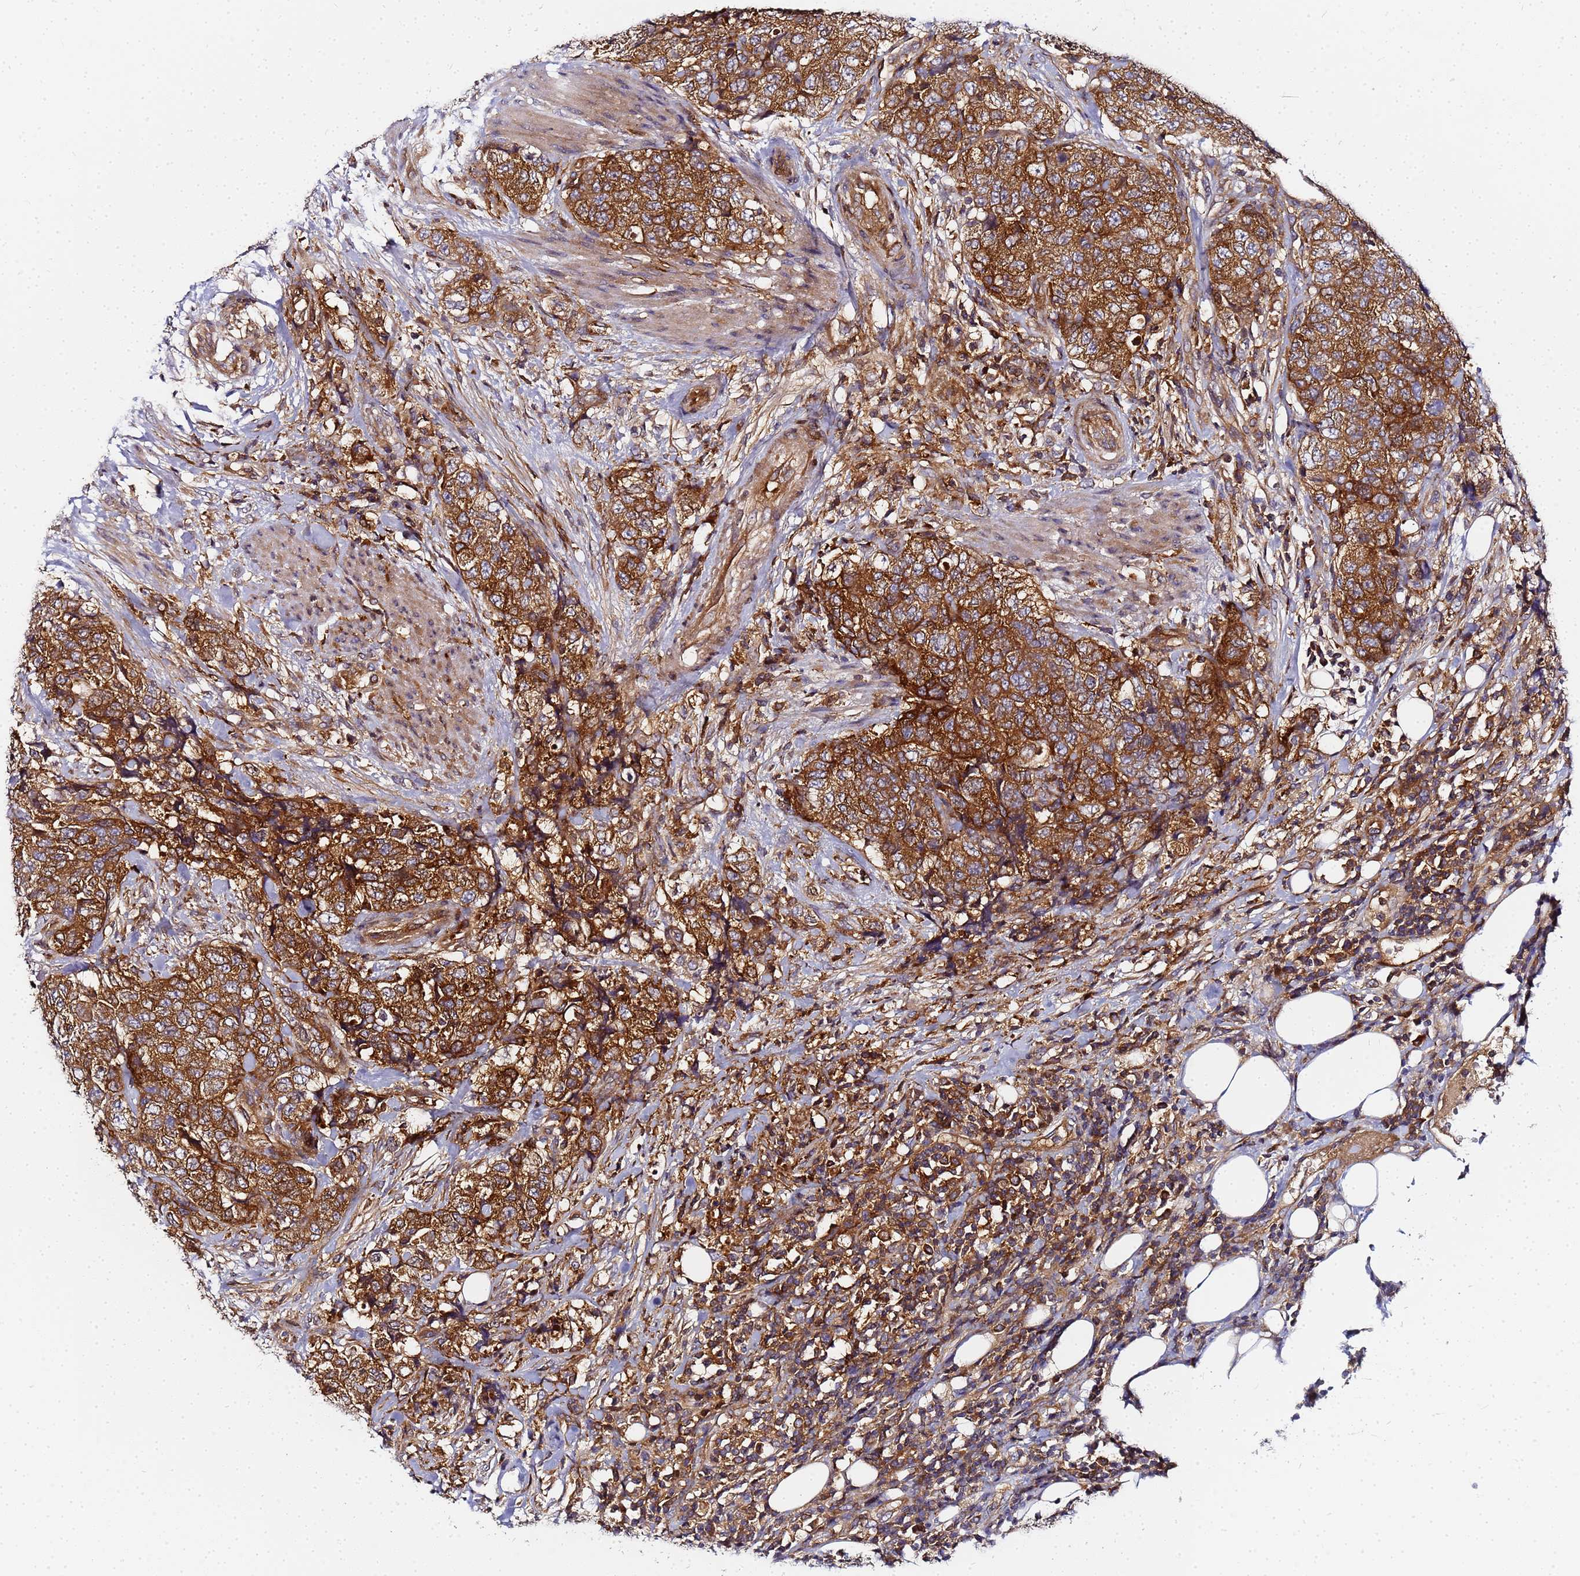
{"staining": {"intensity": "strong", "quantity": ">75%", "location": "cytoplasmic/membranous"}, "tissue": "urothelial cancer", "cell_type": "Tumor cells", "image_type": "cancer", "snomed": [{"axis": "morphology", "description": "Urothelial carcinoma, High grade"}, {"axis": "topography", "description": "Urinary bladder"}], "caption": "This is a photomicrograph of immunohistochemistry staining of urothelial carcinoma (high-grade), which shows strong positivity in the cytoplasmic/membranous of tumor cells.", "gene": "CHM", "patient": {"sex": "female", "age": 78}}